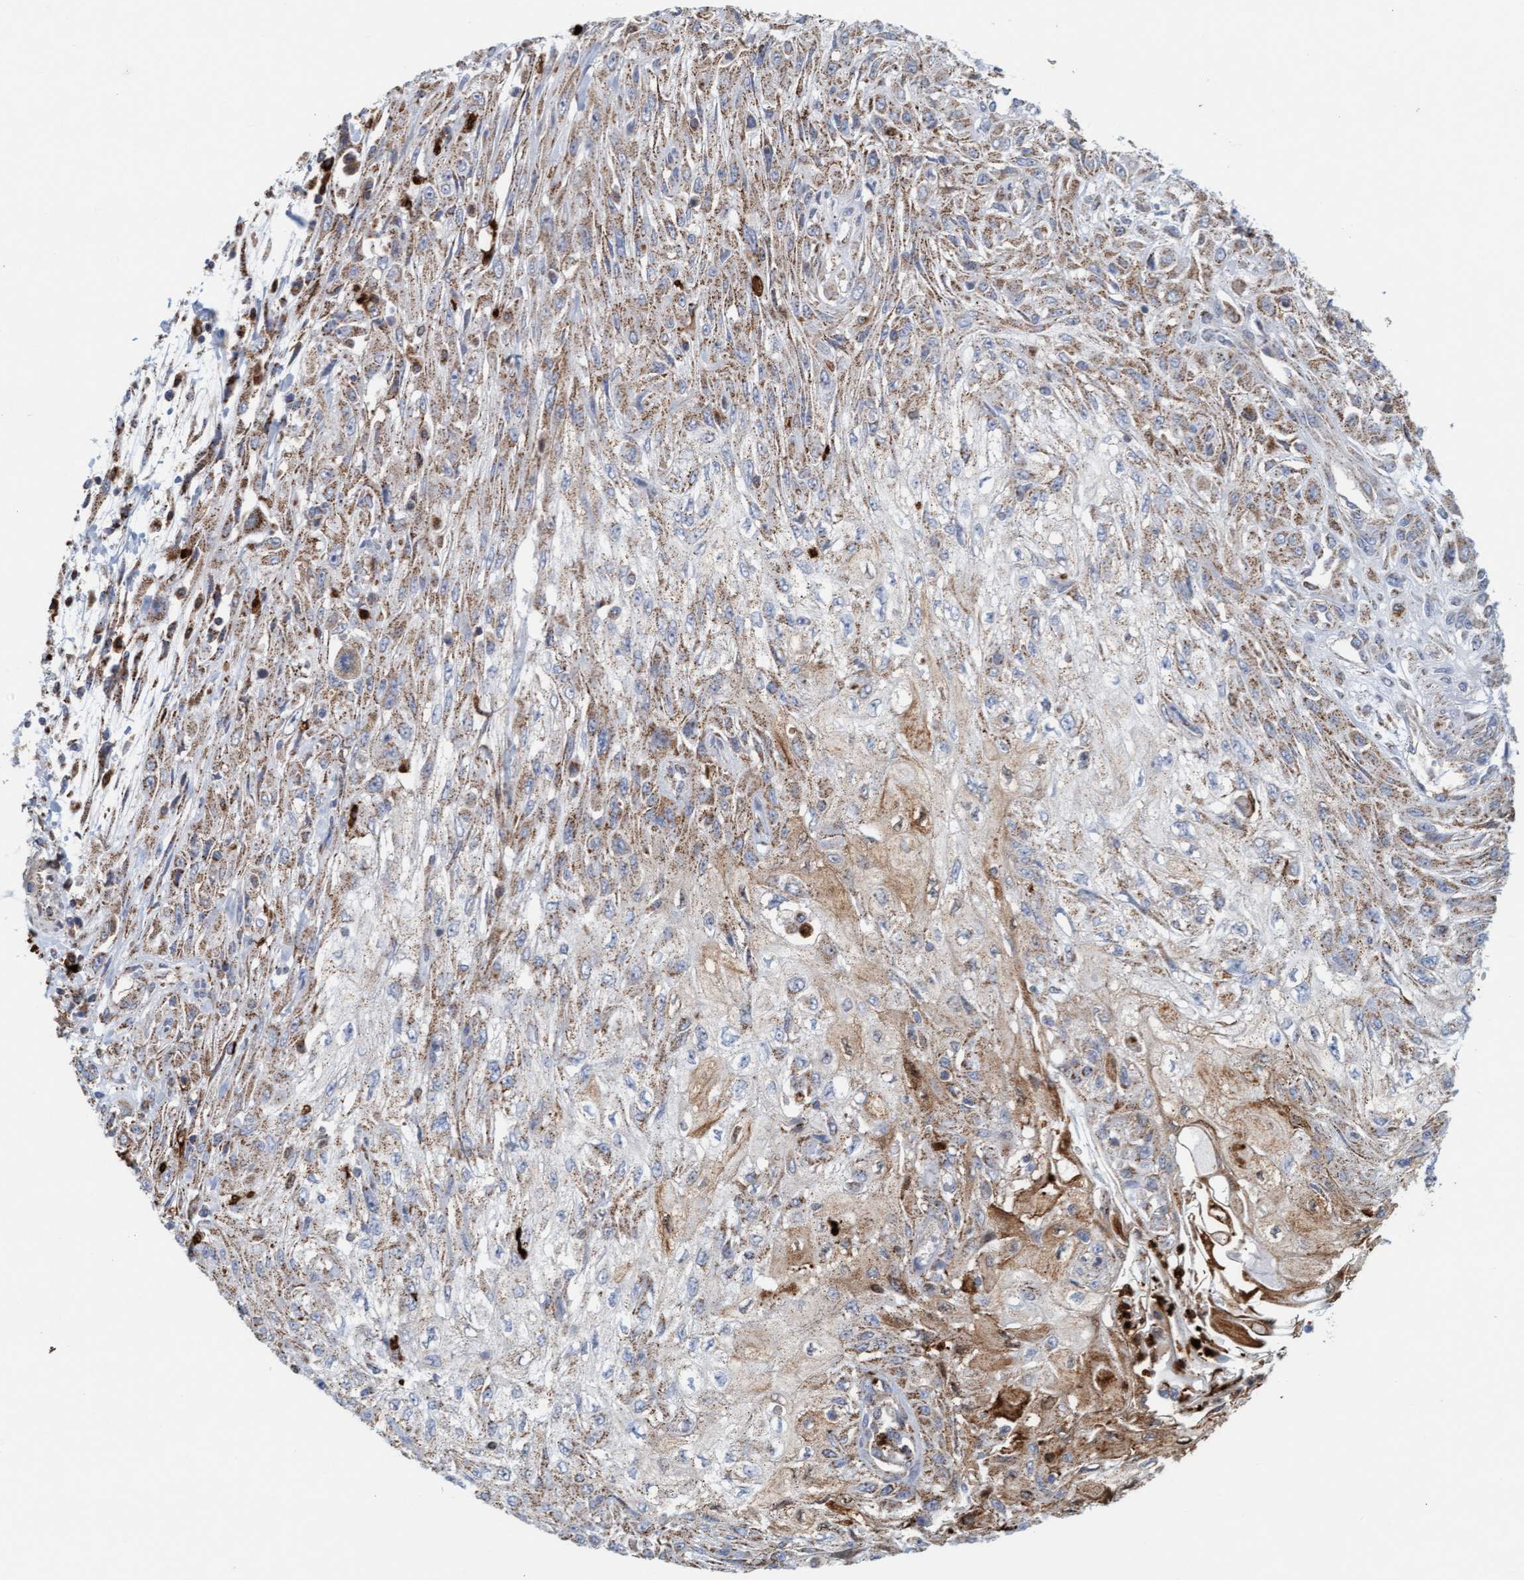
{"staining": {"intensity": "moderate", "quantity": ">75%", "location": "cytoplasmic/membranous"}, "tissue": "skin cancer", "cell_type": "Tumor cells", "image_type": "cancer", "snomed": [{"axis": "morphology", "description": "Squamous cell carcinoma, NOS"}, {"axis": "morphology", "description": "Squamous cell carcinoma, metastatic, NOS"}, {"axis": "topography", "description": "Skin"}, {"axis": "topography", "description": "Lymph node"}], "caption": "This is a photomicrograph of immunohistochemistry (IHC) staining of skin metastatic squamous cell carcinoma, which shows moderate staining in the cytoplasmic/membranous of tumor cells.", "gene": "B9D1", "patient": {"sex": "male", "age": 75}}